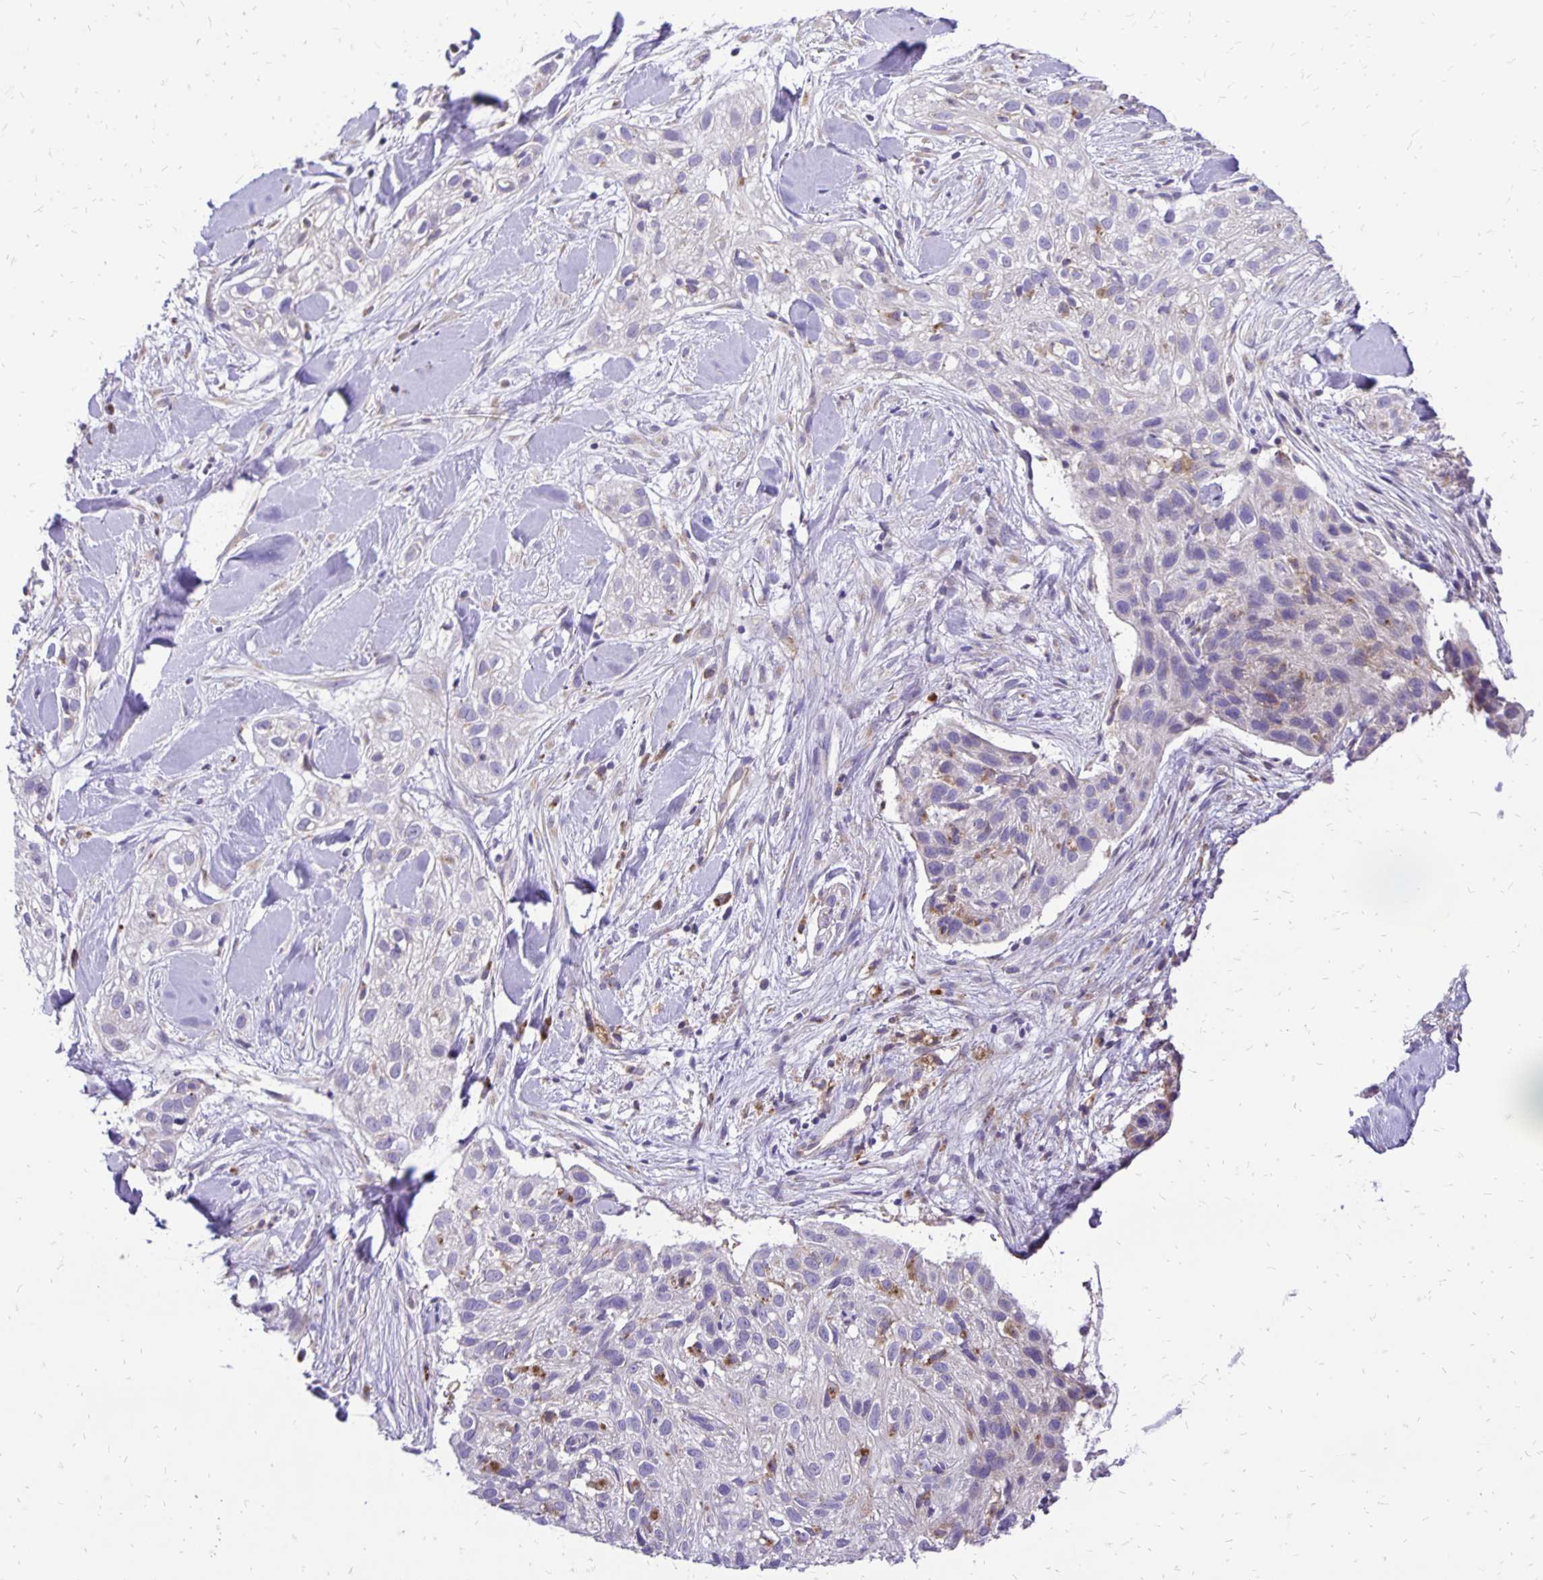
{"staining": {"intensity": "negative", "quantity": "none", "location": "none"}, "tissue": "skin cancer", "cell_type": "Tumor cells", "image_type": "cancer", "snomed": [{"axis": "morphology", "description": "Squamous cell carcinoma, NOS"}, {"axis": "topography", "description": "Skin"}], "caption": "This is an immunohistochemistry image of human skin cancer. There is no expression in tumor cells.", "gene": "EIF5A", "patient": {"sex": "male", "age": 82}}